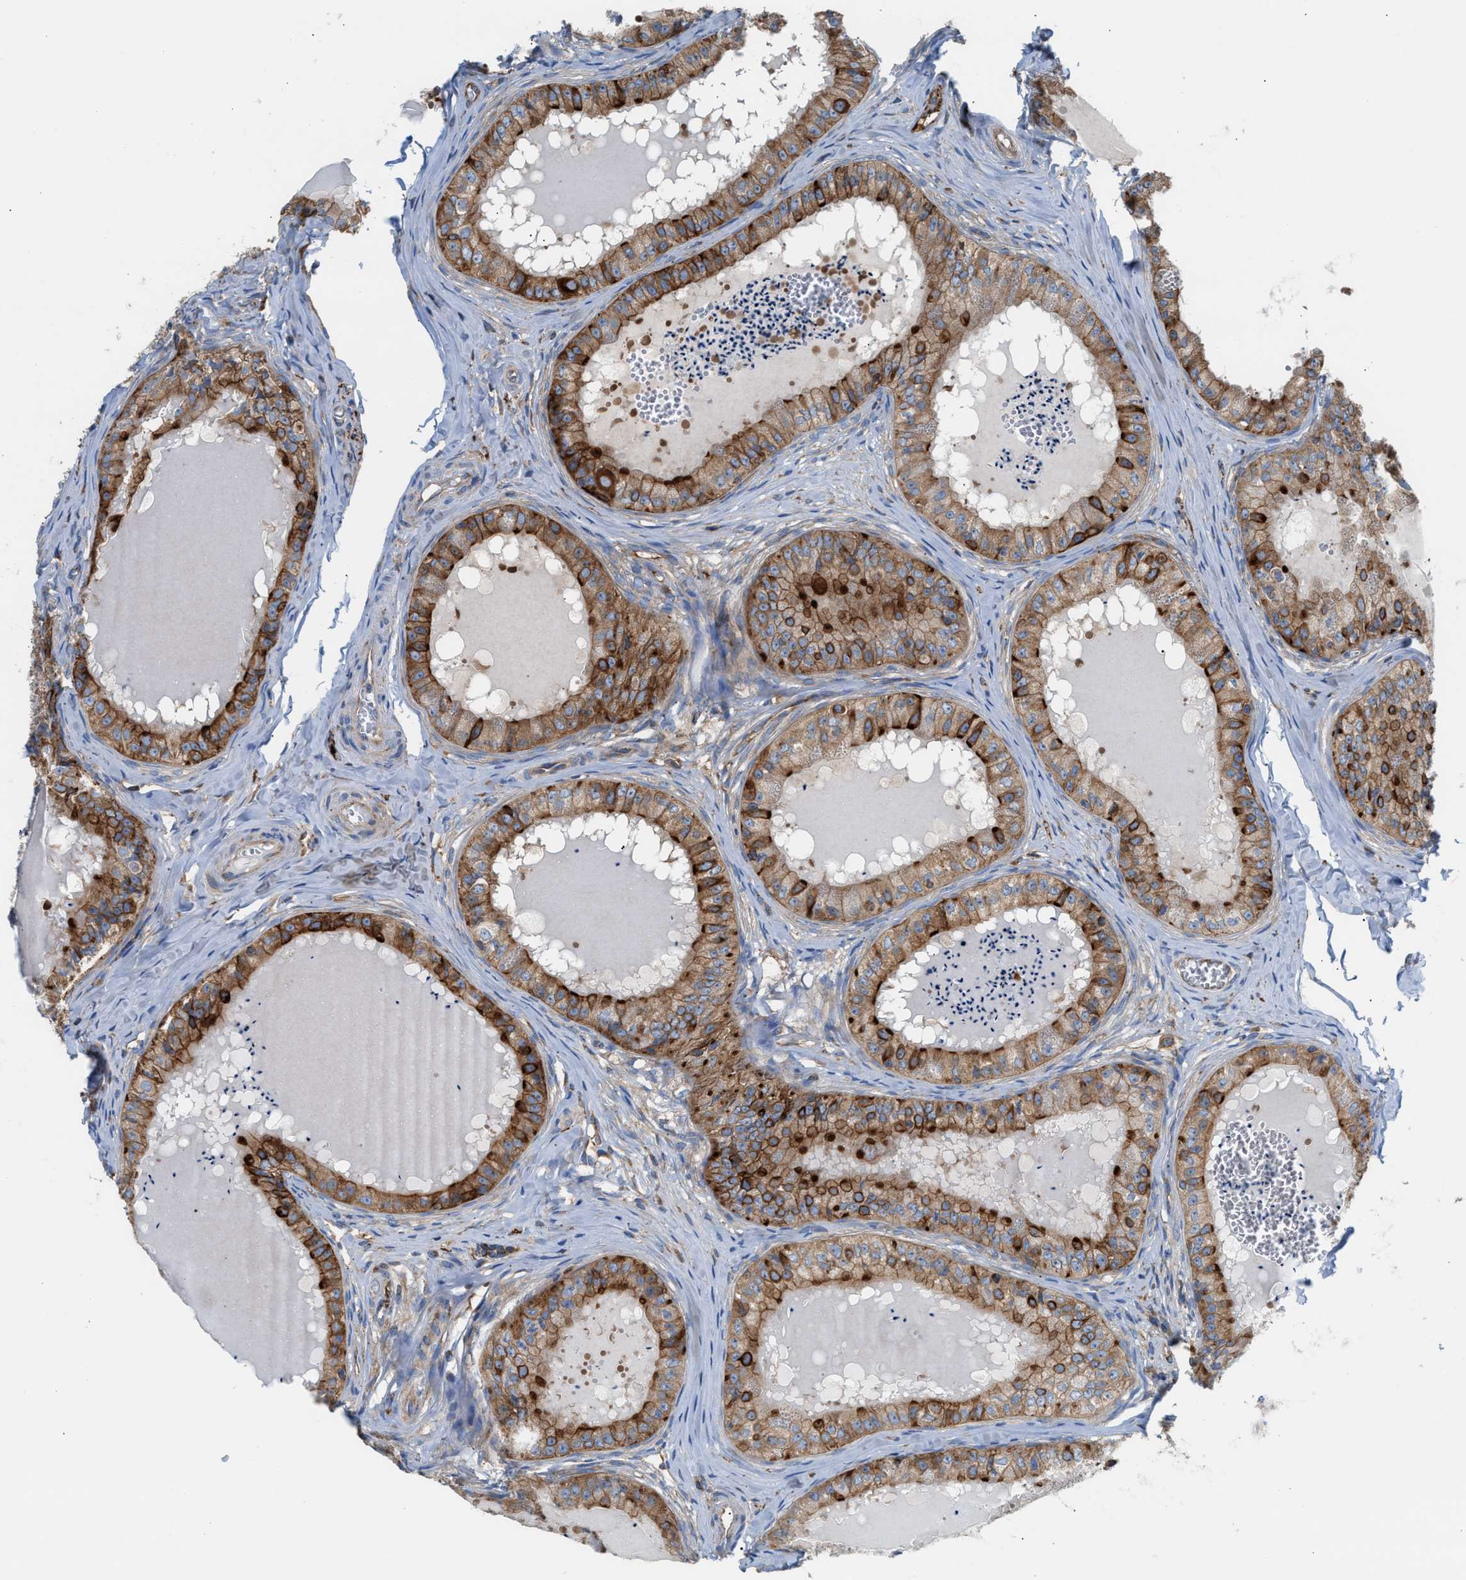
{"staining": {"intensity": "moderate", "quantity": ">75%", "location": "cytoplasmic/membranous"}, "tissue": "epididymis", "cell_type": "Glandular cells", "image_type": "normal", "snomed": [{"axis": "morphology", "description": "Normal tissue, NOS"}, {"axis": "topography", "description": "Epididymis"}], "caption": "Moderate cytoplasmic/membranous positivity is identified in approximately >75% of glandular cells in benign epididymis.", "gene": "TBC1D15", "patient": {"sex": "male", "age": 31}}